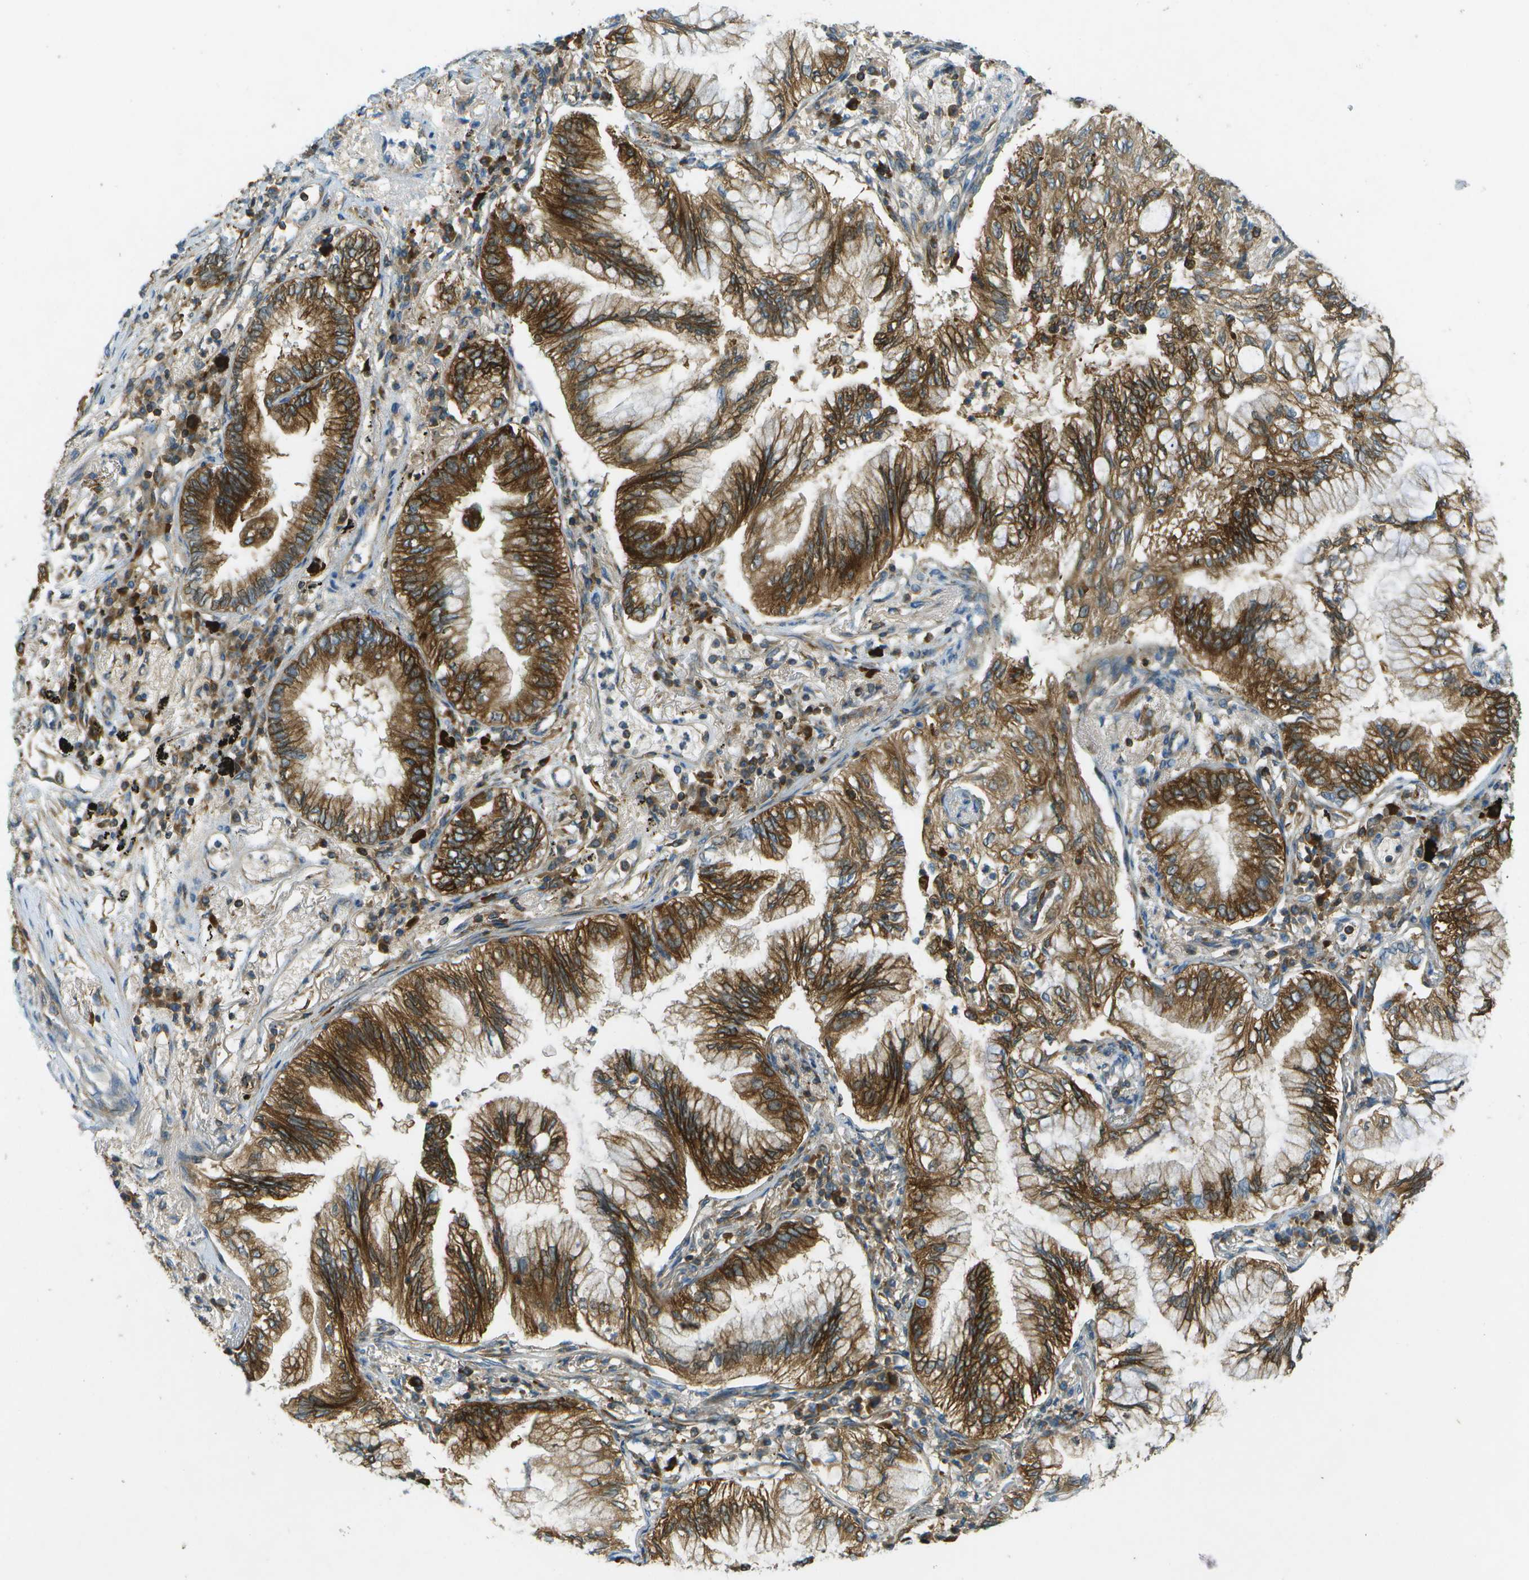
{"staining": {"intensity": "strong", "quantity": "25%-75%", "location": "cytoplasmic/membranous"}, "tissue": "lung cancer", "cell_type": "Tumor cells", "image_type": "cancer", "snomed": [{"axis": "morphology", "description": "Normal tissue, NOS"}, {"axis": "morphology", "description": "Adenocarcinoma, NOS"}, {"axis": "topography", "description": "Bronchus"}, {"axis": "topography", "description": "Lung"}], "caption": "Protein expression analysis of human adenocarcinoma (lung) reveals strong cytoplasmic/membranous positivity in about 25%-75% of tumor cells.", "gene": "TMTC1", "patient": {"sex": "female", "age": 70}}